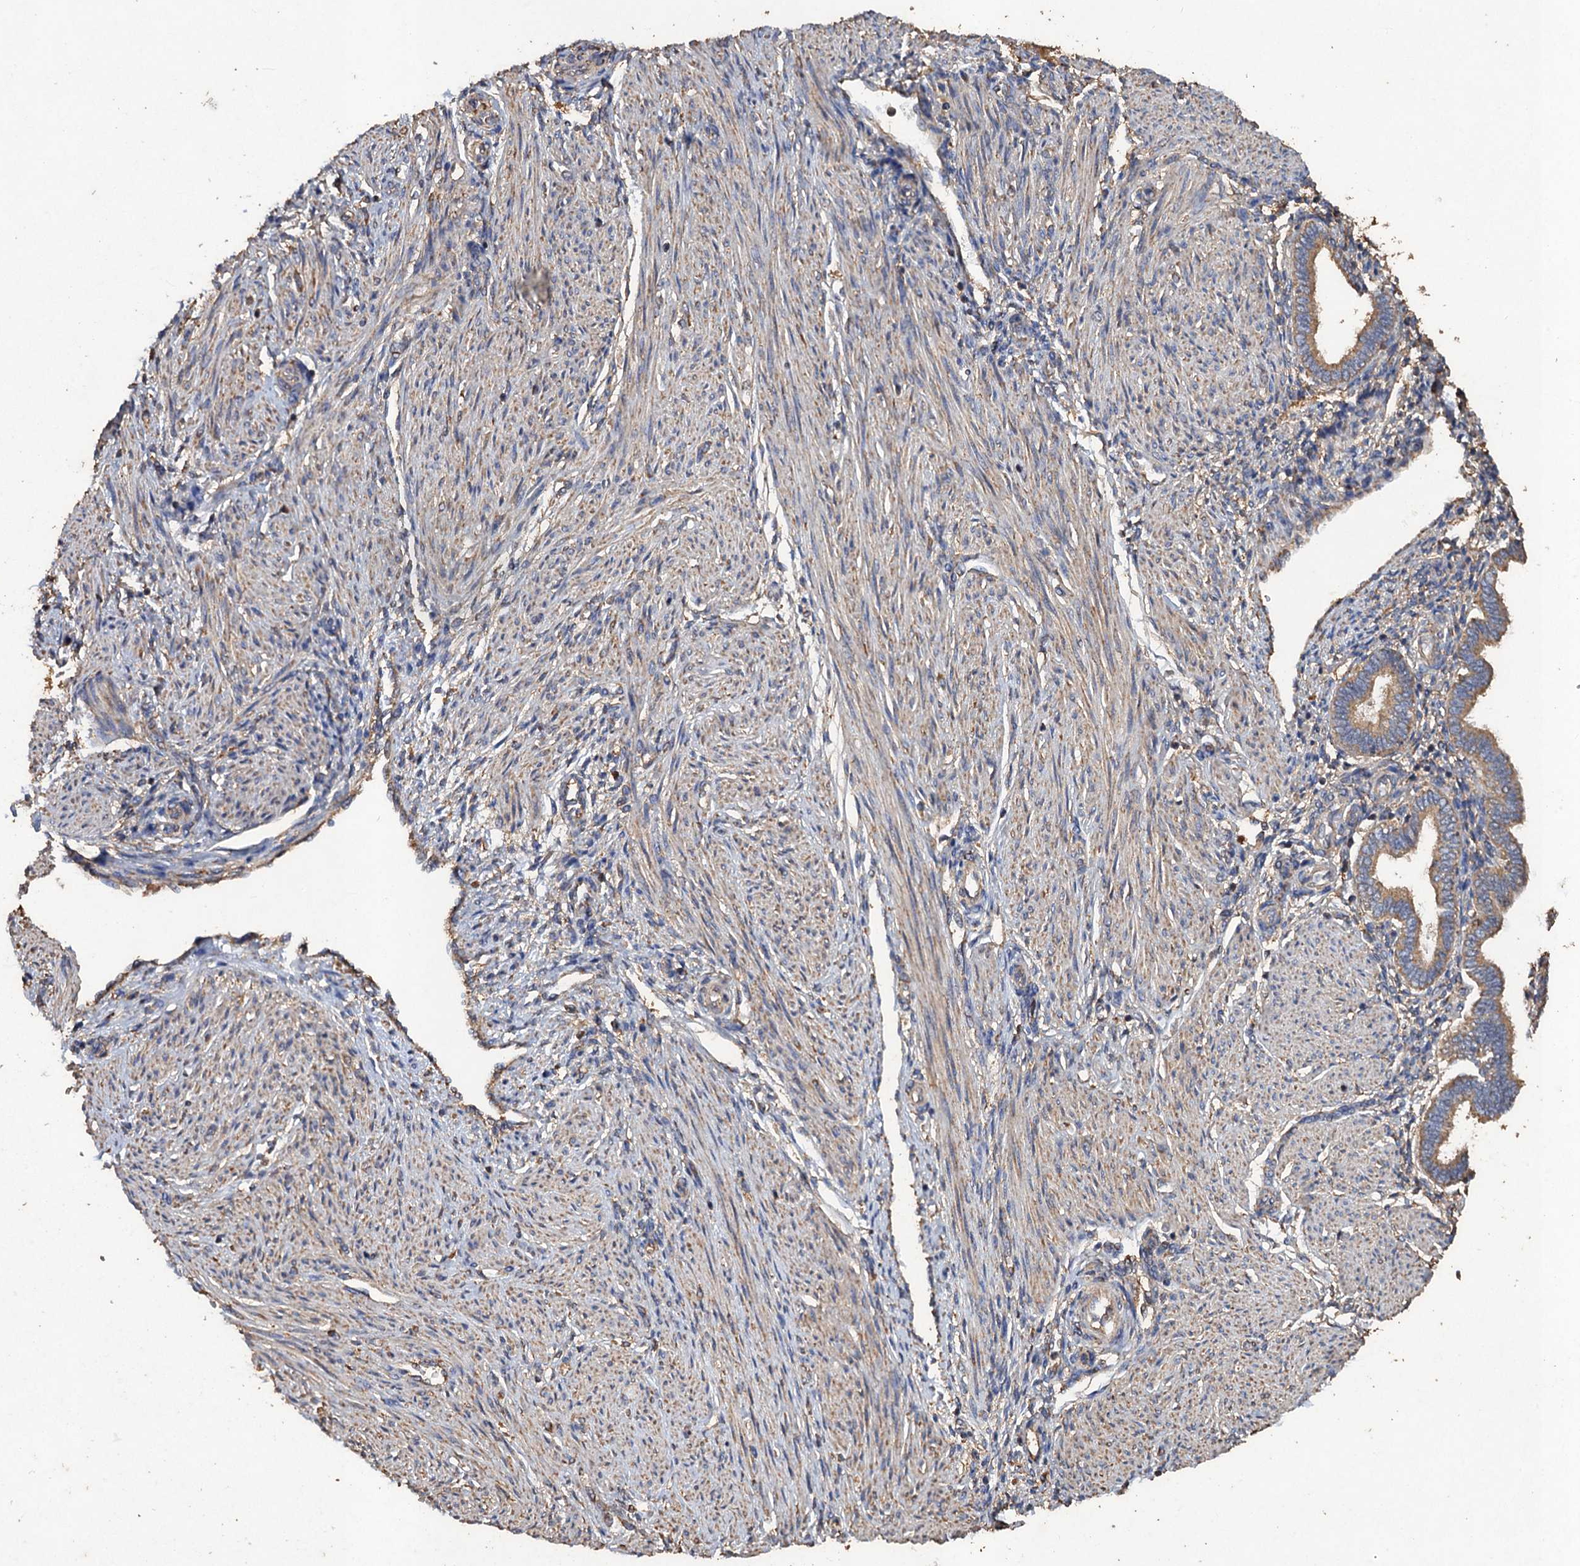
{"staining": {"intensity": "weak", "quantity": "25%-75%", "location": "cytoplasmic/membranous"}, "tissue": "endometrium", "cell_type": "Cells in endometrial stroma", "image_type": "normal", "snomed": [{"axis": "morphology", "description": "Normal tissue, NOS"}, {"axis": "topography", "description": "Endometrium"}], "caption": "High-magnification brightfield microscopy of benign endometrium stained with DAB (brown) and counterstained with hematoxylin (blue). cells in endometrial stroma exhibit weak cytoplasmic/membranous expression is seen in approximately25%-75% of cells.", "gene": "SCUBE3", "patient": {"sex": "female", "age": 53}}